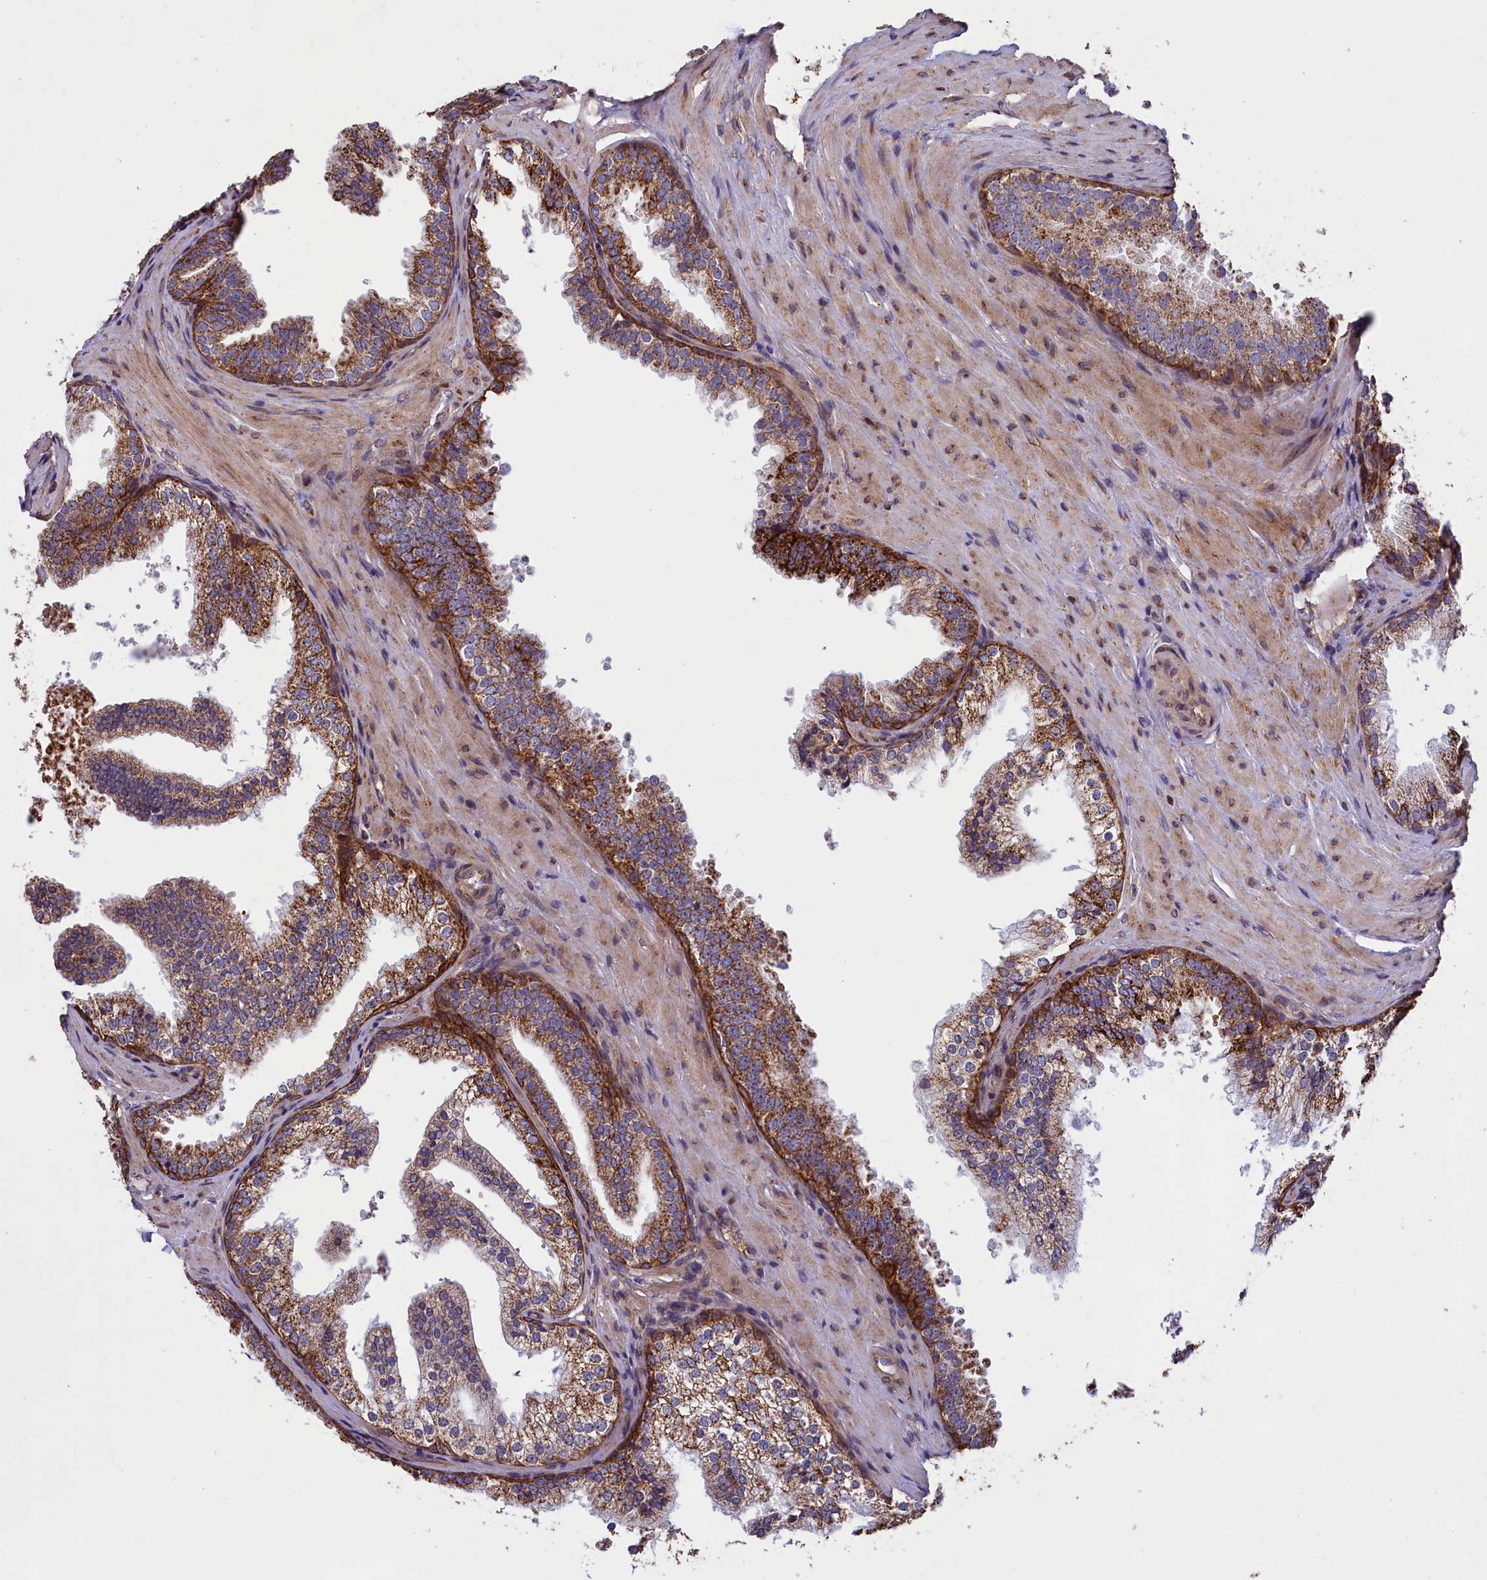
{"staining": {"intensity": "strong", "quantity": "25%-75%", "location": "cytoplasmic/membranous"}, "tissue": "prostate", "cell_type": "Glandular cells", "image_type": "normal", "snomed": [{"axis": "morphology", "description": "Normal tissue, NOS"}, {"axis": "topography", "description": "Prostate"}], "caption": "Immunohistochemical staining of benign human prostate shows high levels of strong cytoplasmic/membranous staining in about 25%-75% of glandular cells. Using DAB (brown) and hematoxylin (blue) stains, captured at high magnification using brightfield microscopy.", "gene": "ACAD8", "patient": {"sex": "male", "age": 60}}